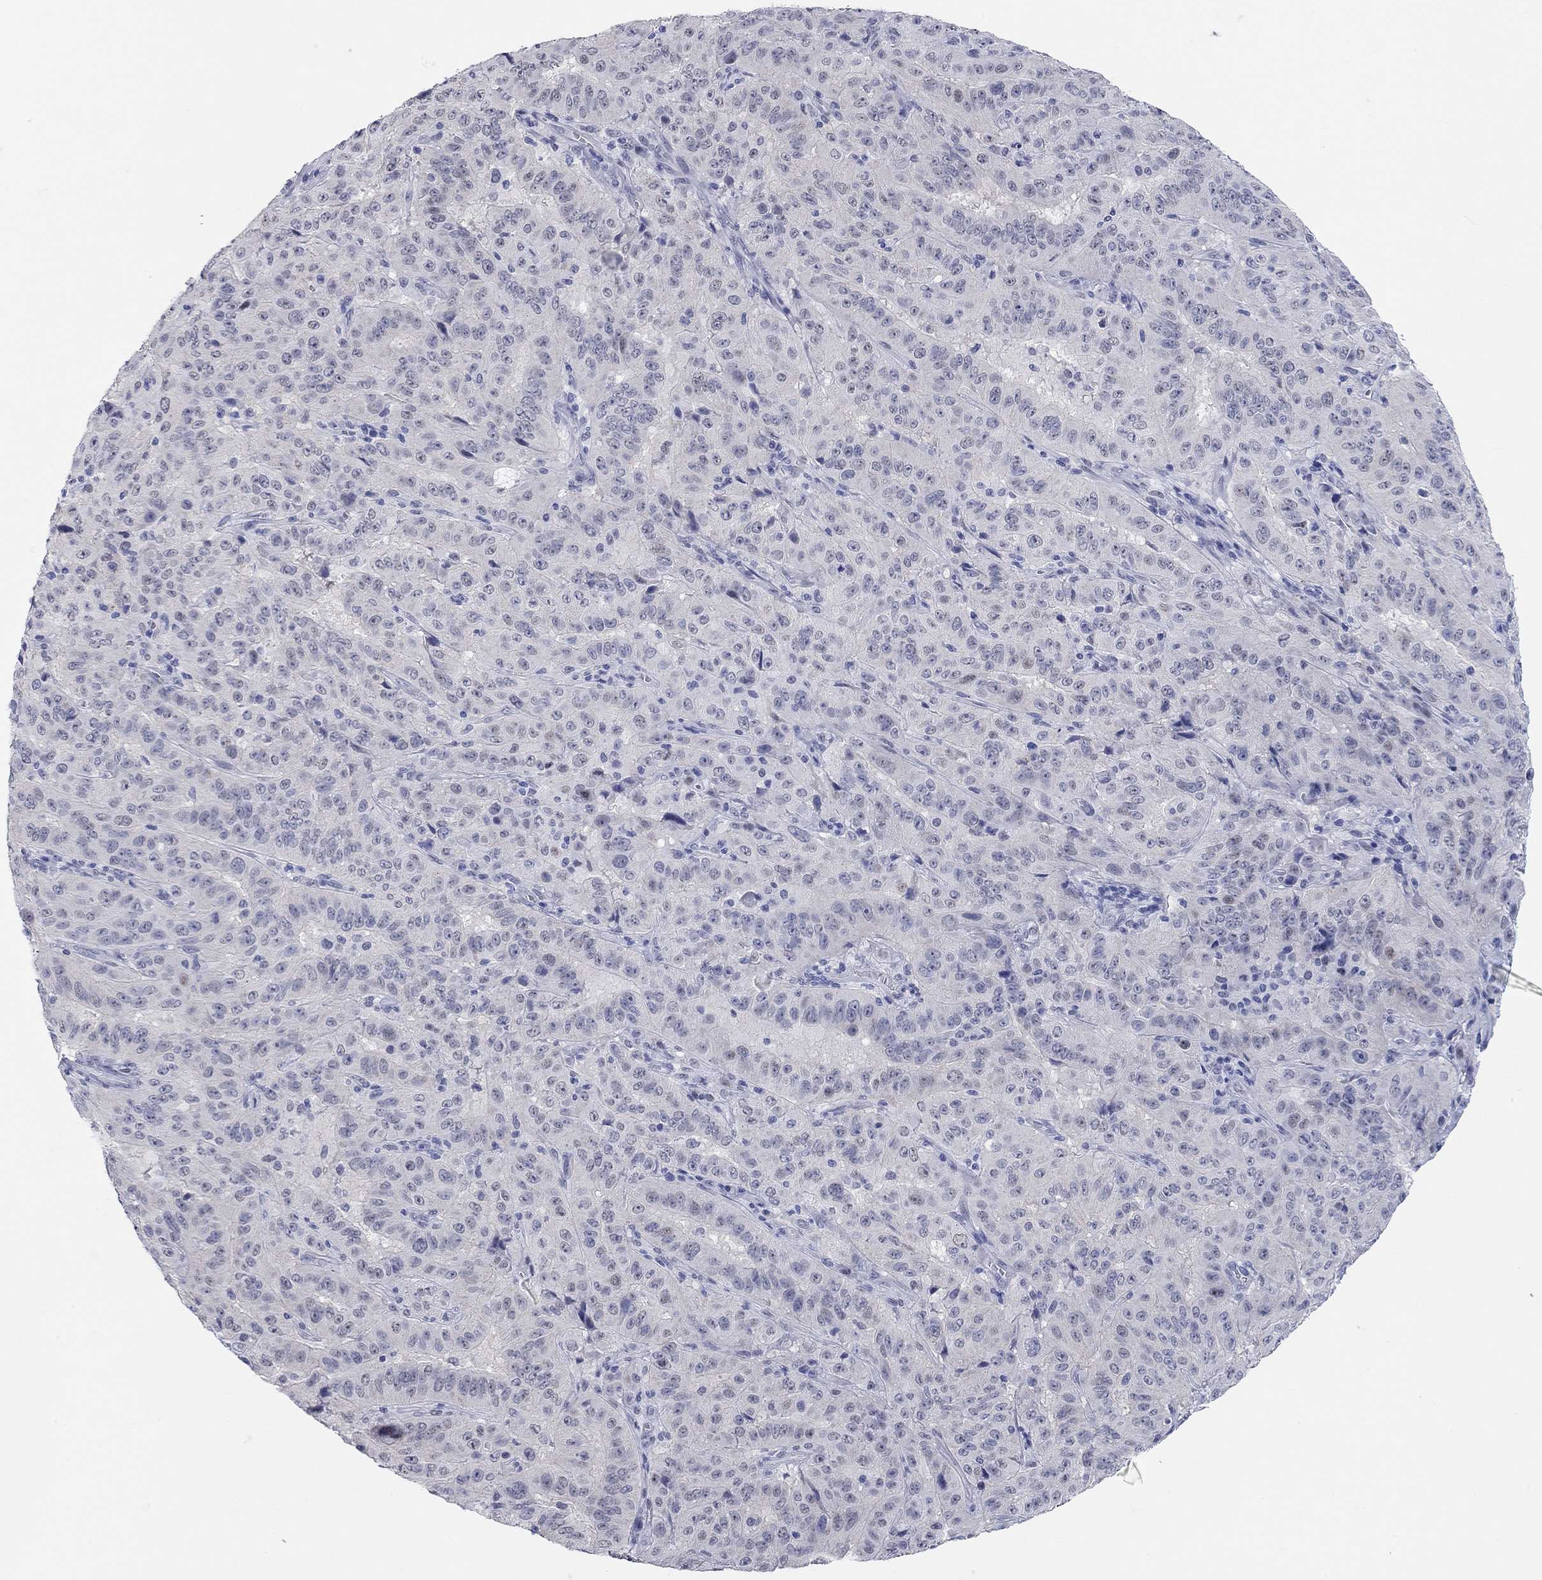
{"staining": {"intensity": "negative", "quantity": "none", "location": "none"}, "tissue": "pancreatic cancer", "cell_type": "Tumor cells", "image_type": "cancer", "snomed": [{"axis": "morphology", "description": "Adenocarcinoma, NOS"}, {"axis": "topography", "description": "Pancreas"}], "caption": "Photomicrograph shows no protein positivity in tumor cells of pancreatic adenocarcinoma tissue.", "gene": "WASF3", "patient": {"sex": "male", "age": 63}}